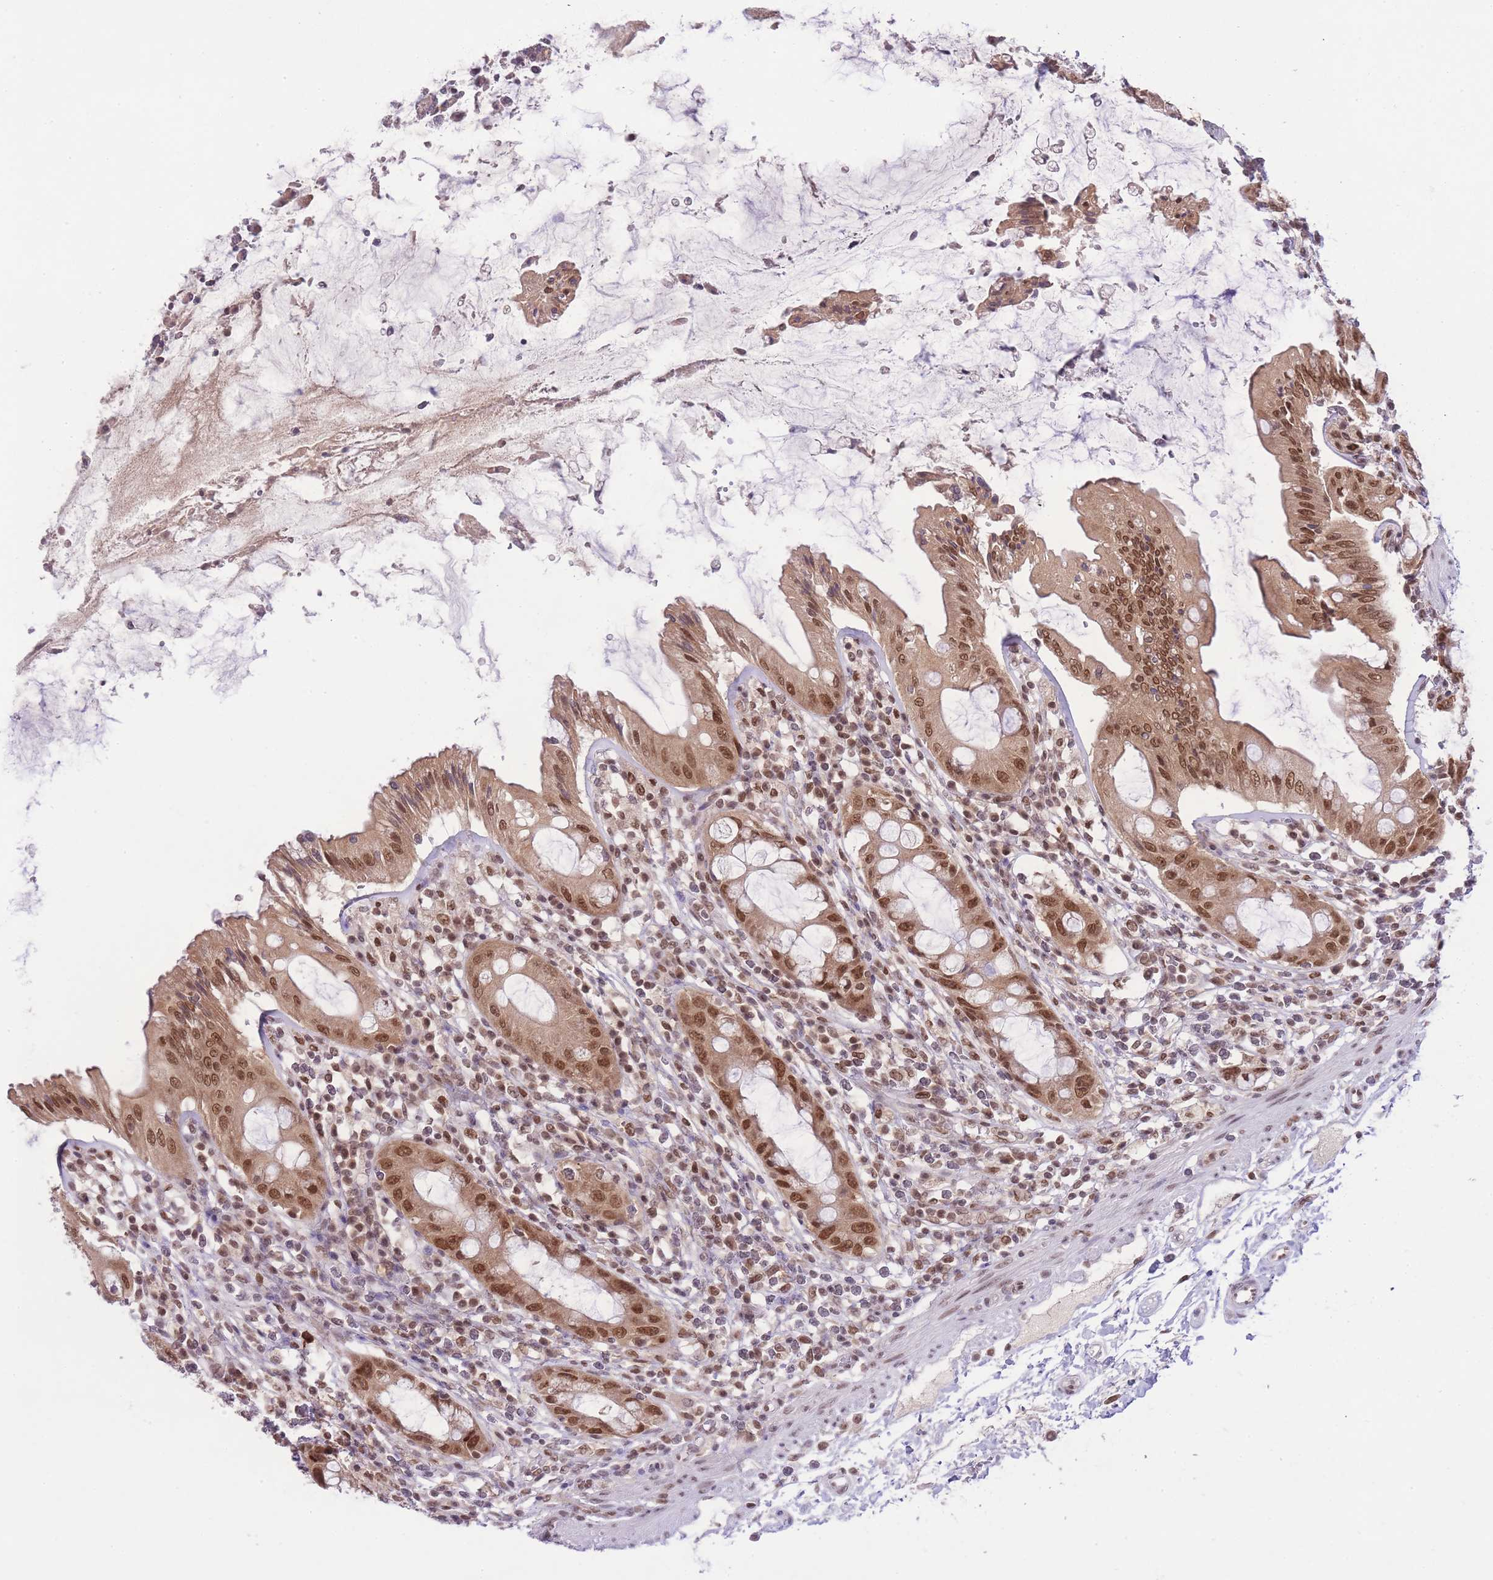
{"staining": {"intensity": "moderate", "quantity": ">75%", "location": "cytoplasmic/membranous,nuclear"}, "tissue": "rectum", "cell_type": "Glandular cells", "image_type": "normal", "snomed": [{"axis": "morphology", "description": "Normal tissue, NOS"}, {"axis": "topography", "description": "Rectum"}], "caption": "This histopathology image shows immunohistochemistry (IHC) staining of unremarkable human rectum, with medium moderate cytoplasmic/membranous,nuclear staining in about >75% of glandular cells.", "gene": "TMED3", "patient": {"sex": "female", "age": 57}}